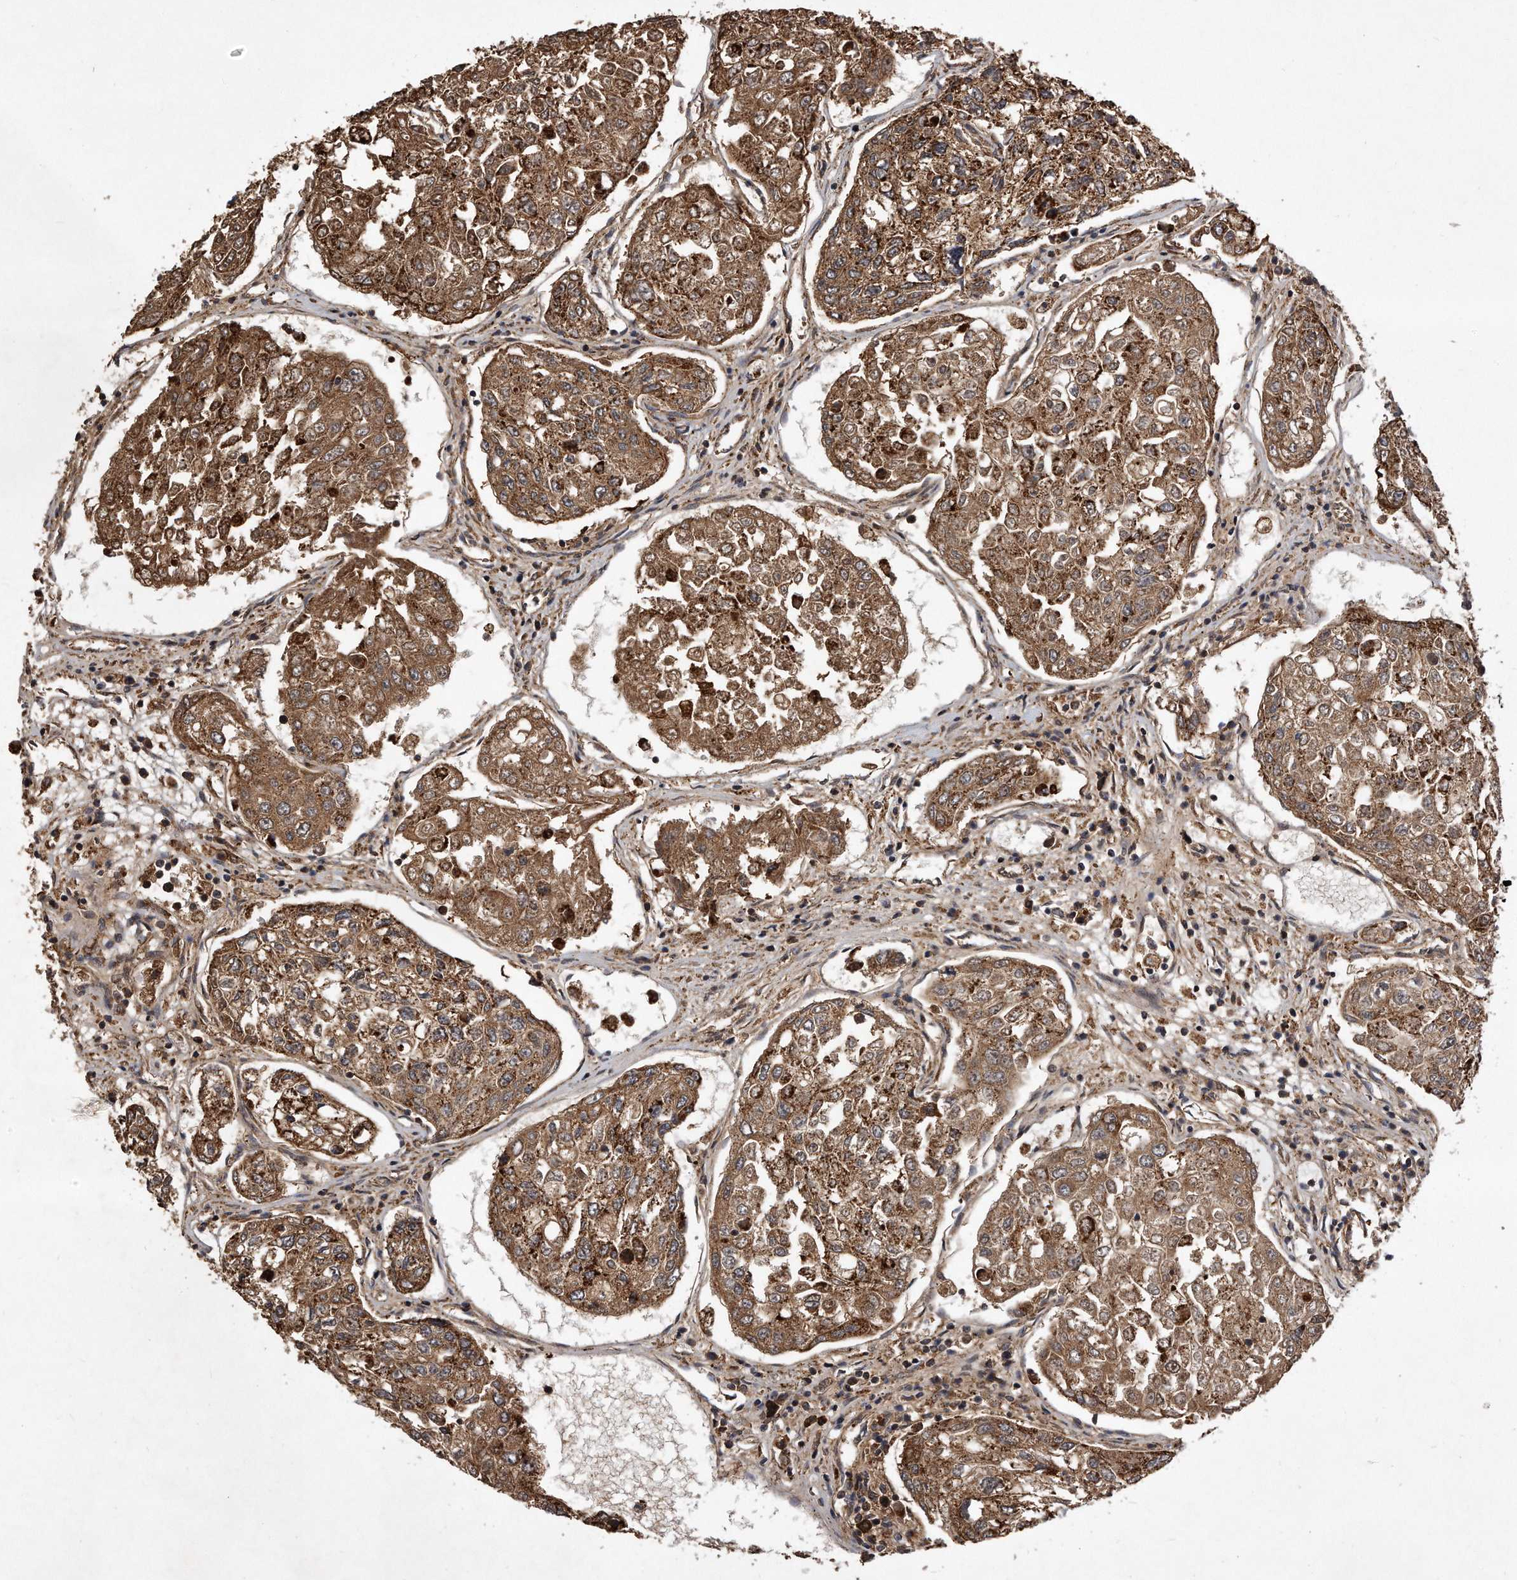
{"staining": {"intensity": "moderate", "quantity": ">75%", "location": "cytoplasmic/membranous"}, "tissue": "urothelial cancer", "cell_type": "Tumor cells", "image_type": "cancer", "snomed": [{"axis": "morphology", "description": "Urothelial carcinoma, High grade"}, {"axis": "topography", "description": "Lymph node"}, {"axis": "topography", "description": "Urinary bladder"}], "caption": "Immunohistochemical staining of human urothelial carcinoma (high-grade) exhibits medium levels of moderate cytoplasmic/membranous expression in approximately >75% of tumor cells.", "gene": "PPP5C", "patient": {"sex": "male", "age": 51}}